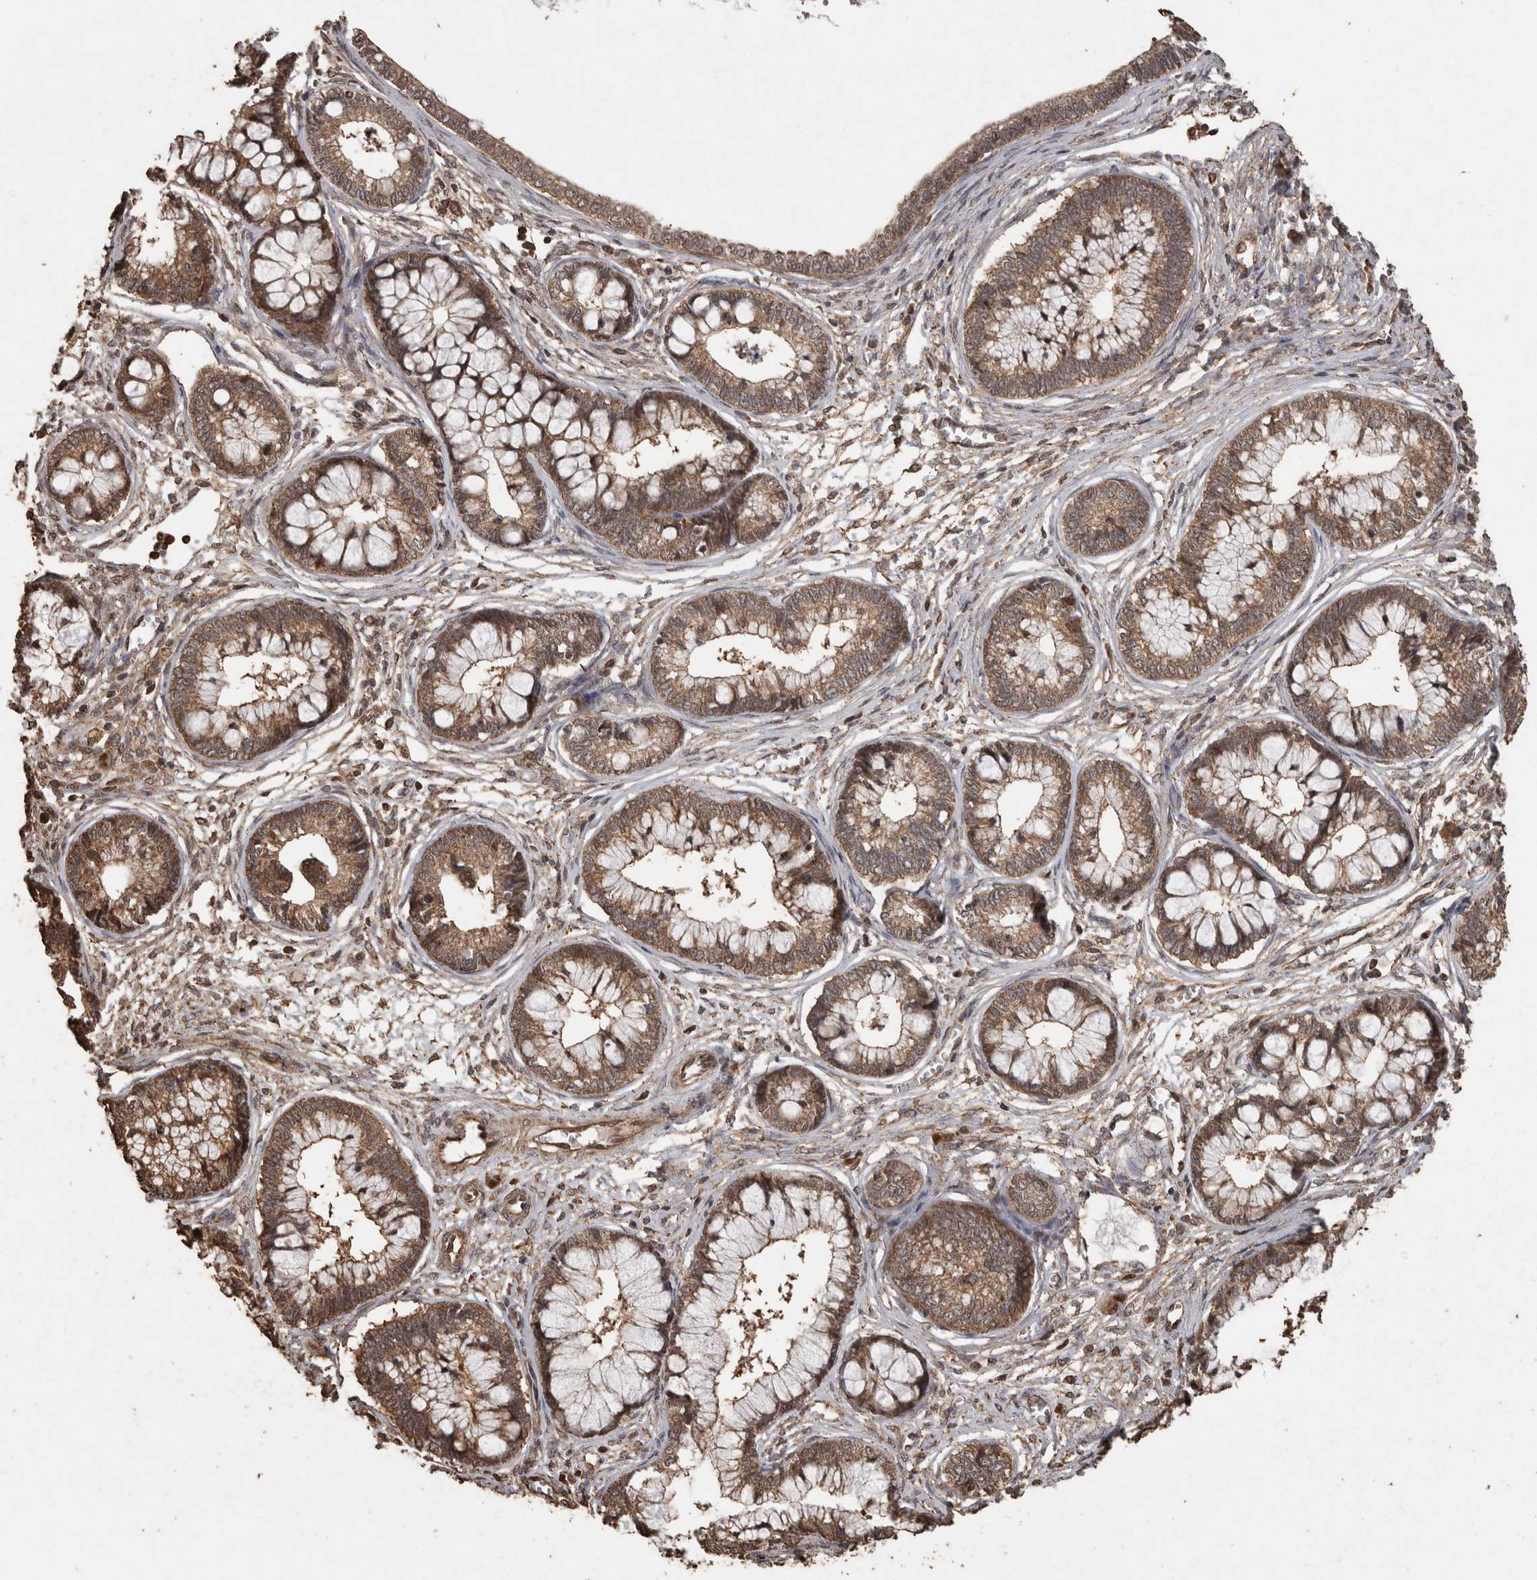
{"staining": {"intensity": "moderate", "quantity": ">75%", "location": "cytoplasmic/membranous"}, "tissue": "cervical cancer", "cell_type": "Tumor cells", "image_type": "cancer", "snomed": [{"axis": "morphology", "description": "Adenocarcinoma, NOS"}, {"axis": "topography", "description": "Cervix"}], "caption": "High-magnification brightfield microscopy of cervical cancer stained with DAB (brown) and counterstained with hematoxylin (blue). tumor cells exhibit moderate cytoplasmic/membranous staining is appreciated in about>75% of cells.", "gene": "PINK1", "patient": {"sex": "female", "age": 44}}